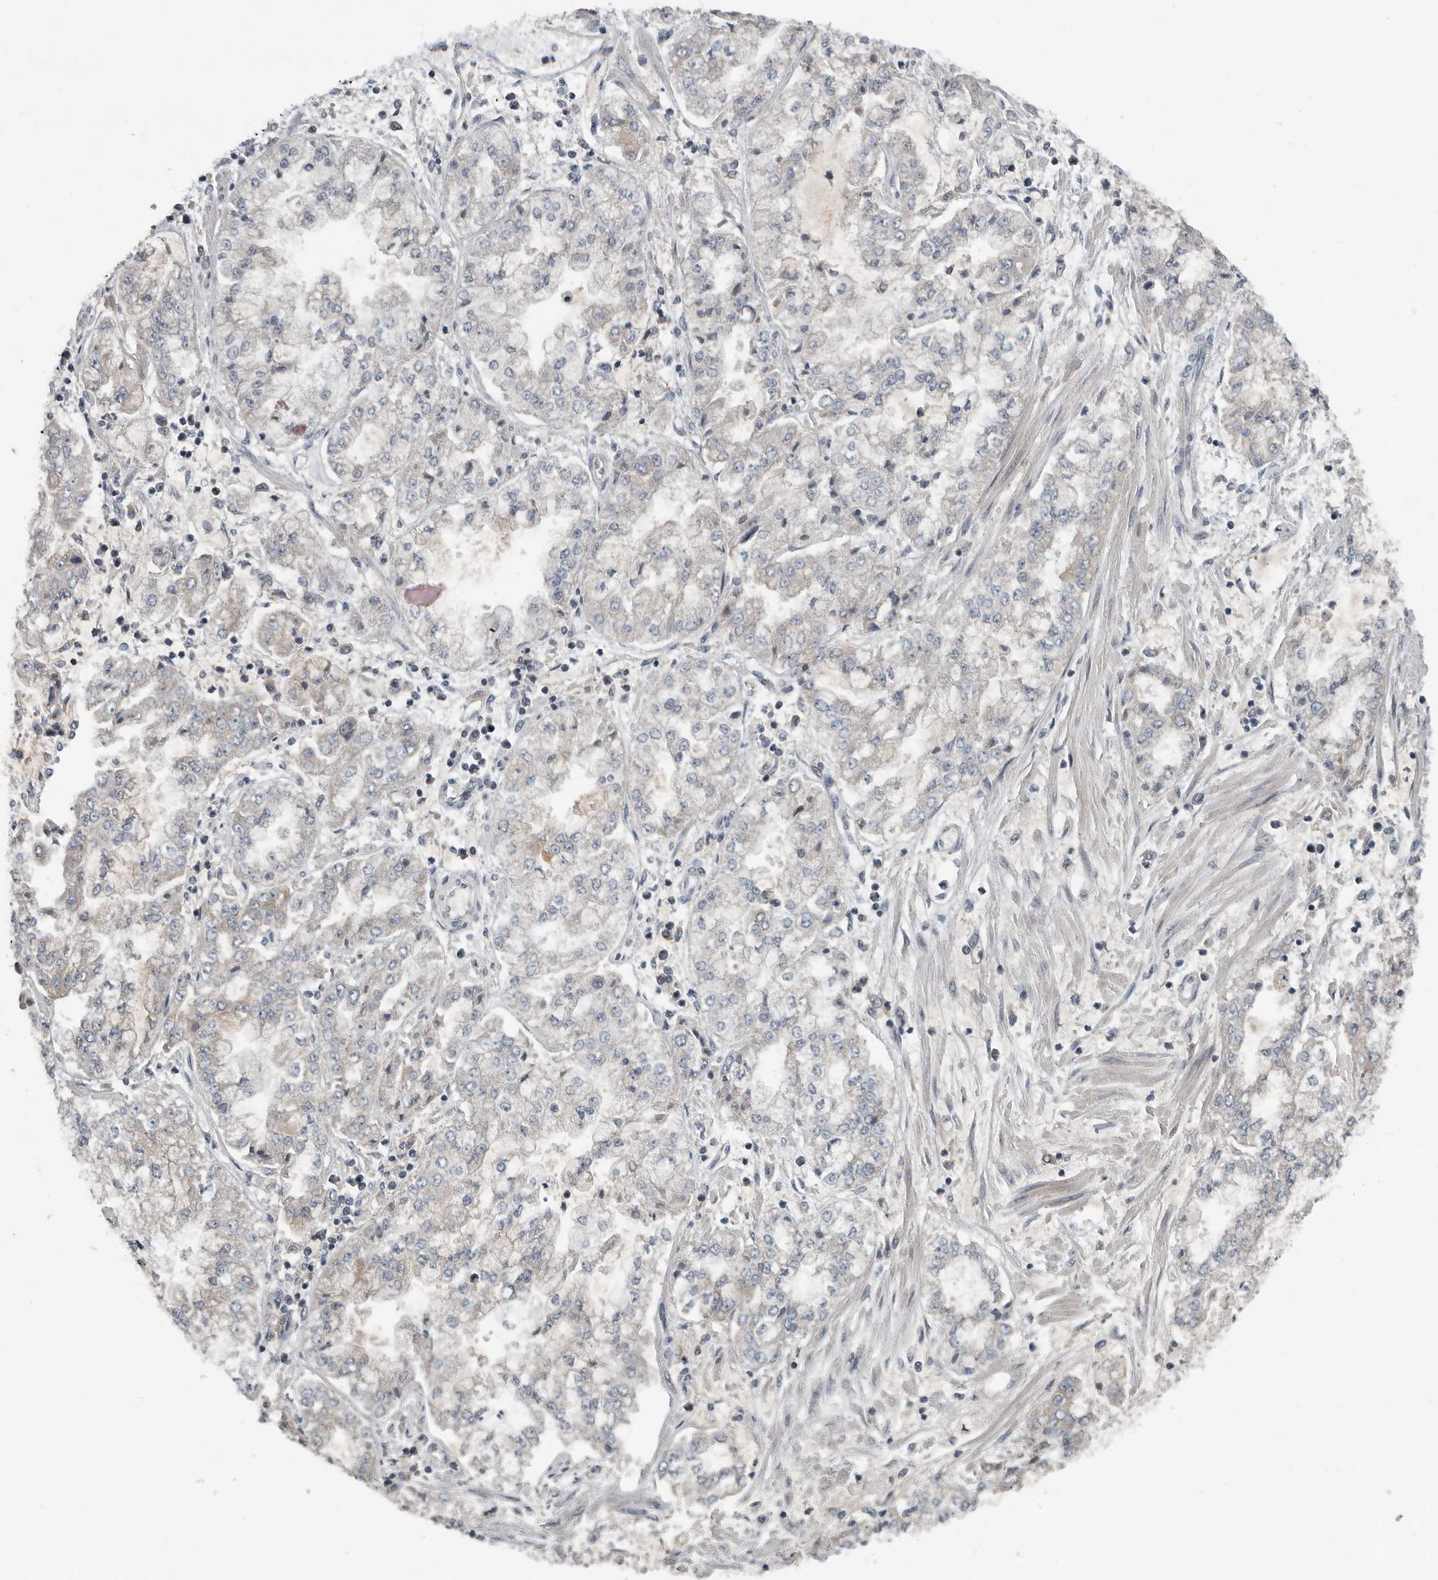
{"staining": {"intensity": "negative", "quantity": "none", "location": "none"}, "tissue": "stomach cancer", "cell_type": "Tumor cells", "image_type": "cancer", "snomed": [{"axis": "morphology", "description": "Adenocarcinoma, NOS"}, {"axis": "topography", "description": "Stomach"}], "caption": "Immunohistochemical staining of stomach adenocarcinoma shows no significant positivity in tumor cells.", "gene": "TMEM199", "patient": {"sex": "male", "age": 76}}